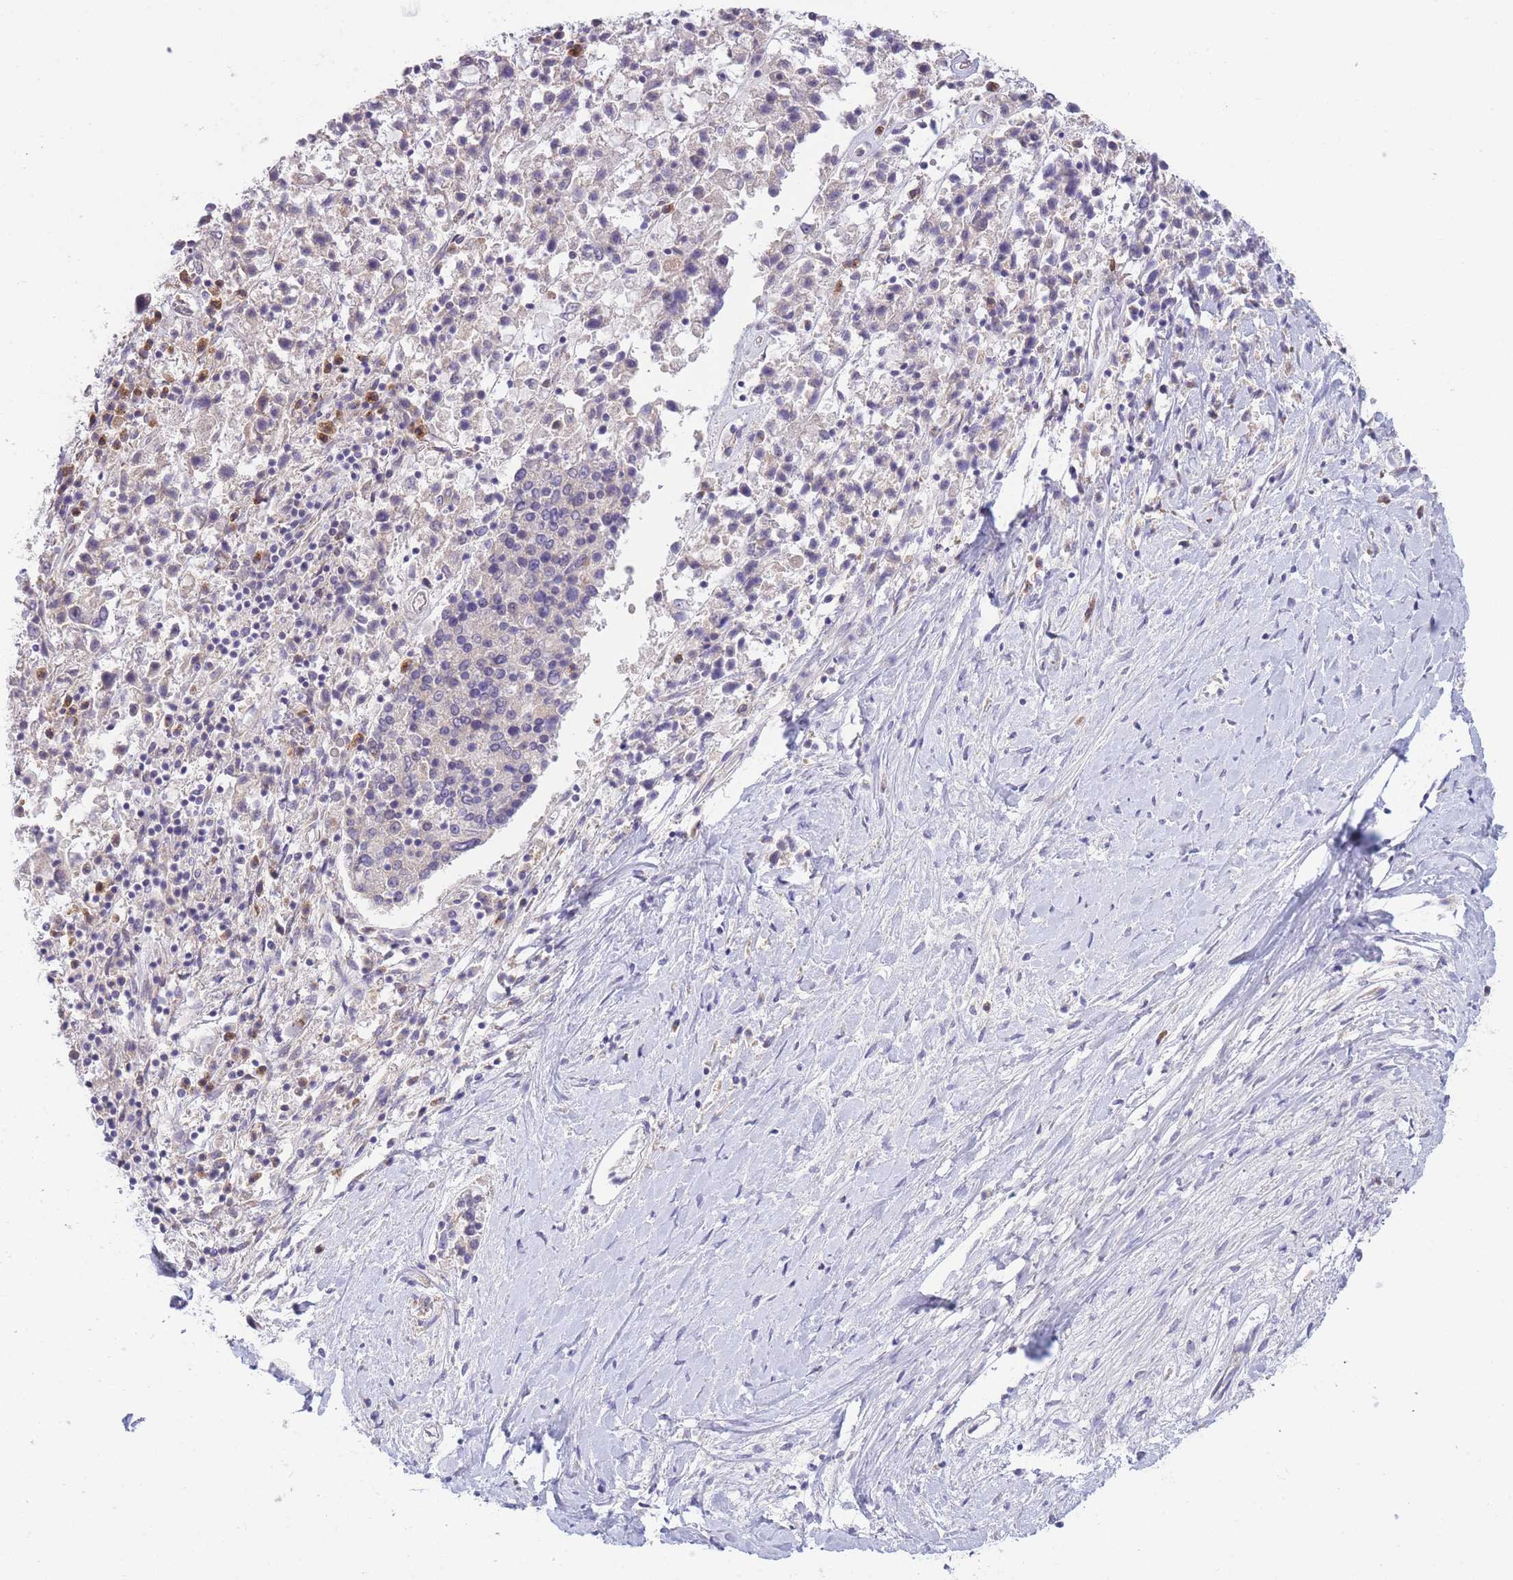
{"staining": {"intensity": "negative", "quantity": "none", "location": "none"}, "tissue": "ovarian cancer", "cell_type": "Tumor cells", "image_type": "cancer", "snomed": [{"axis": "morphology", "description": "Carcinoma, endometroid"}, {"axis": "topography", "description": "Ovary"}], "caption": "The image exhibits no significant staining in tumor cells of ovarian cancer (endometroid carcinoma).", "gene": "COPG2", "patient": {"sex": "female", "age": 62}}